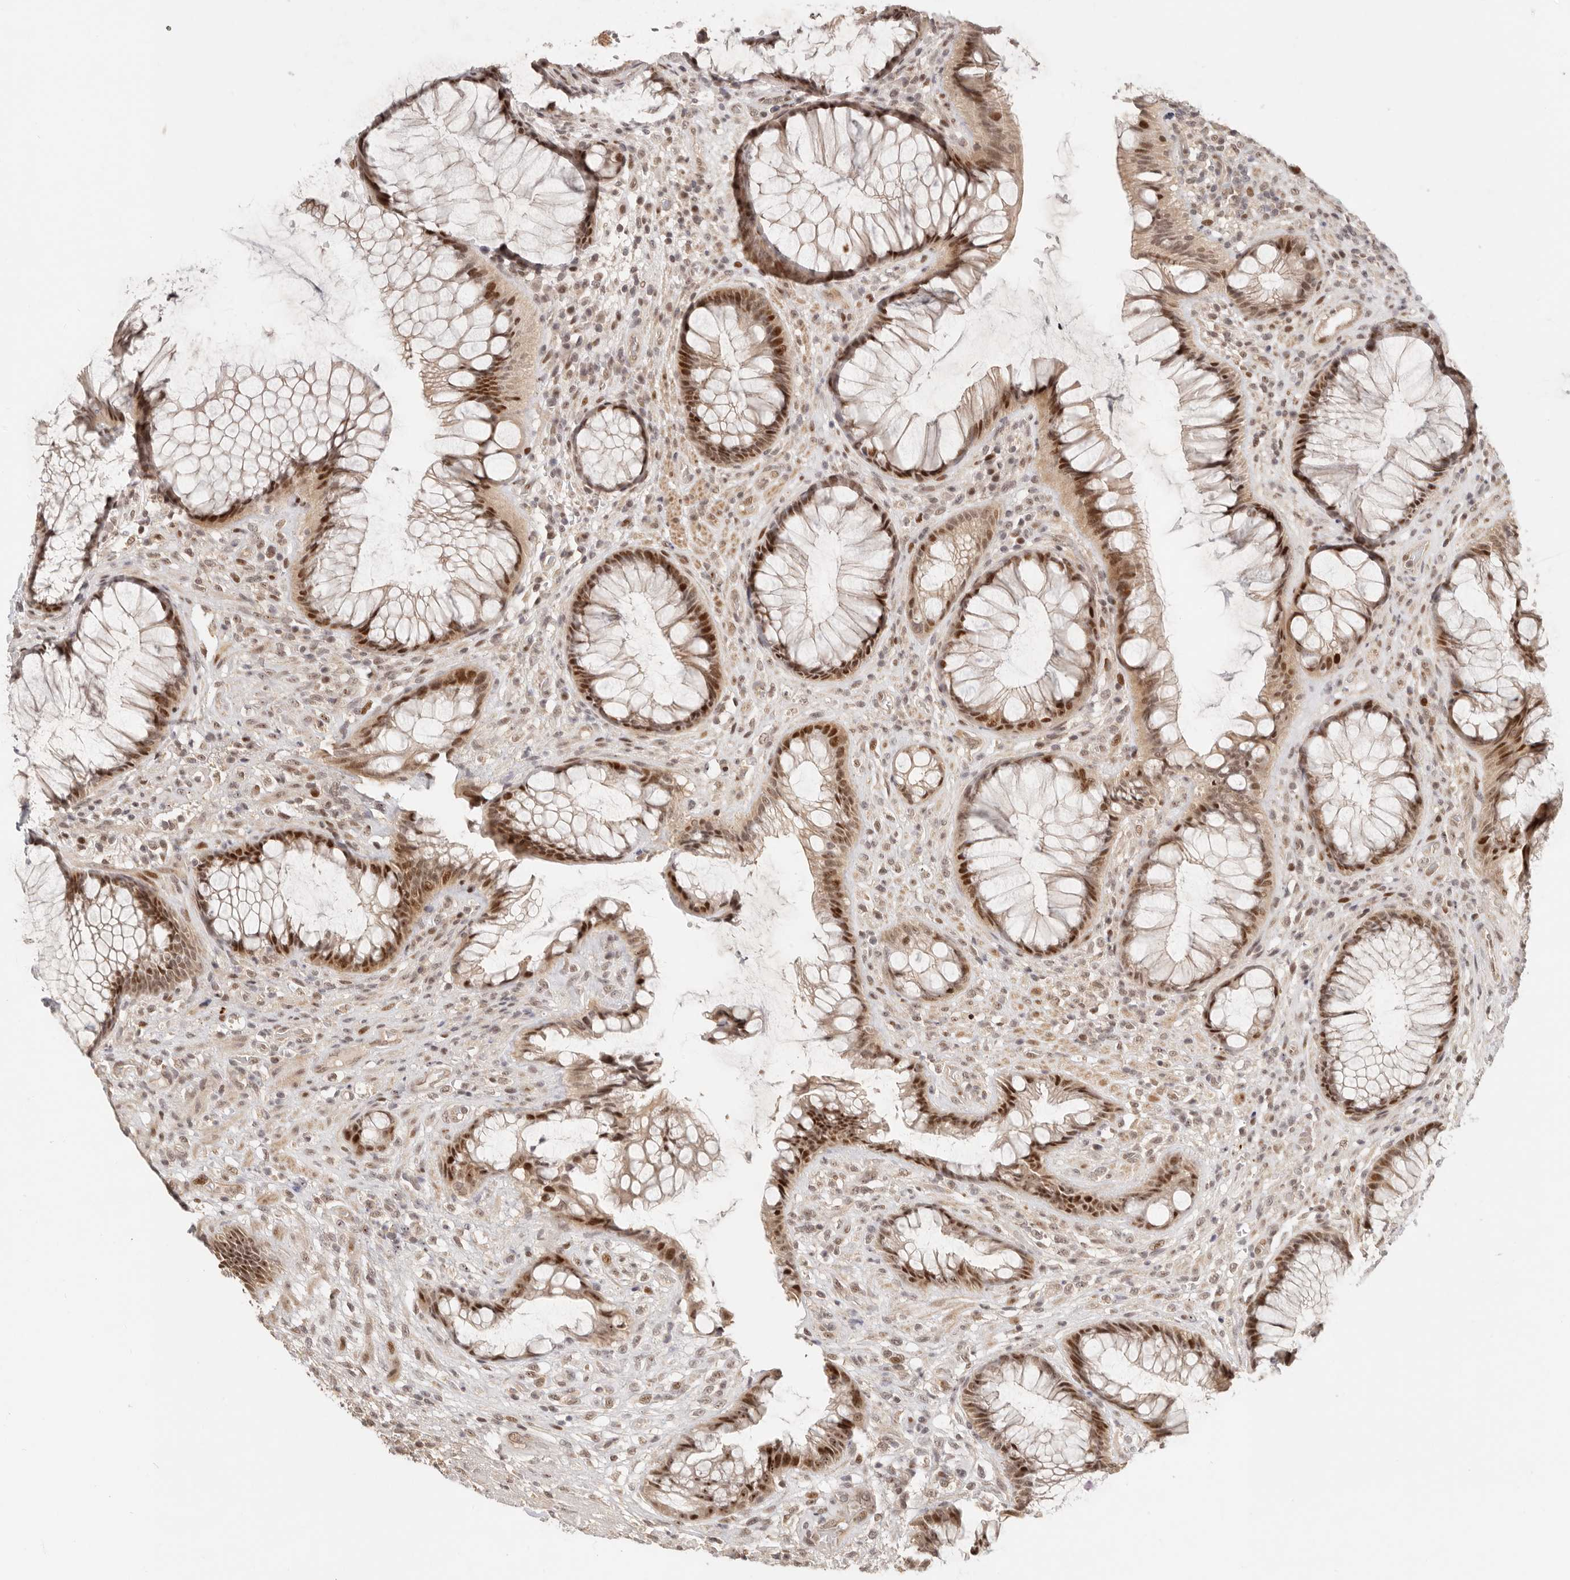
{"staining": {"intensity": "strong", "quantity": ">75%", "location": "nuclear"}, "tissue": "rectum", "cell_type": "Glandular cells", "image_type": "normal", "snomed": [{"axis": "morphology", "description": "Normal tissue, NOS"}, {"axis": "topography", "description": "Rectum"}], "caption": "This photomicrograph displays benign rectum stained with immunohistochemistry to label a protein in brown. The nuclear of glandular cells show strong positivity for the protein. Nuclei are counter-stained blue.", "gene": "GPBP1L1", "patient": {"sex": "male", "age": 51}}